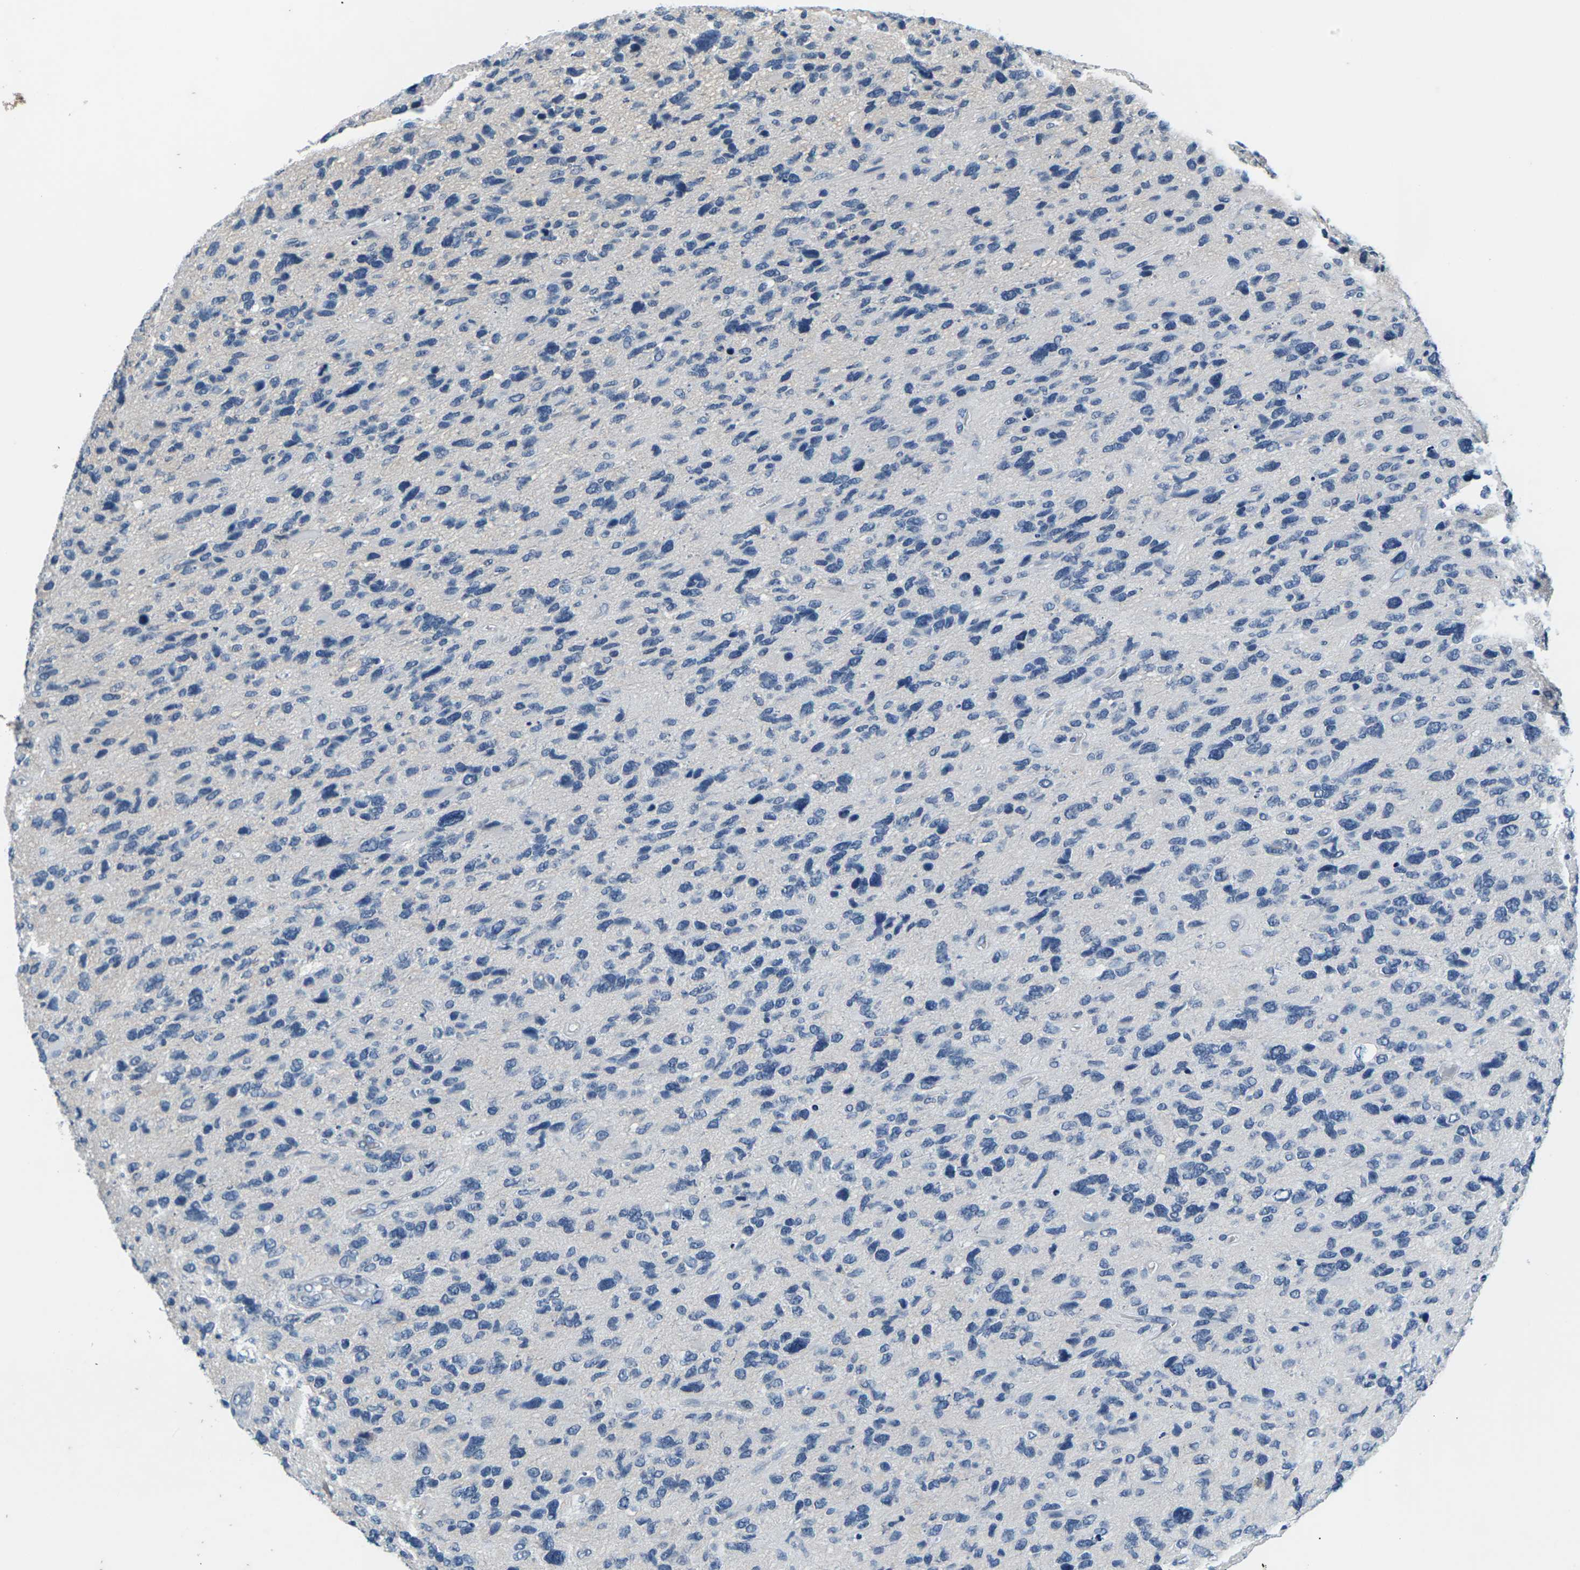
{"staining": {"intensity": "negative", "quantity": "none", "location": "none"}, "tissue": "glioma", "cell_type": "Tumor cells", "image_type": "cancer", "snomed": [{"axis": "morphology", "description": "Glioma, malignant, High grade"}, {"axis": "topography", "description": "Brain"}], "caption": "Immunohistochemistry photomicrograph of neoplastic tissue: human malignant glioma (high-grade) stained with DAB (3,3'-diaminobenzidine) shows no significant protein positivity in tumor cells.", "gene": "UMOD", "patient": {"sex": "female", "age": 58}}